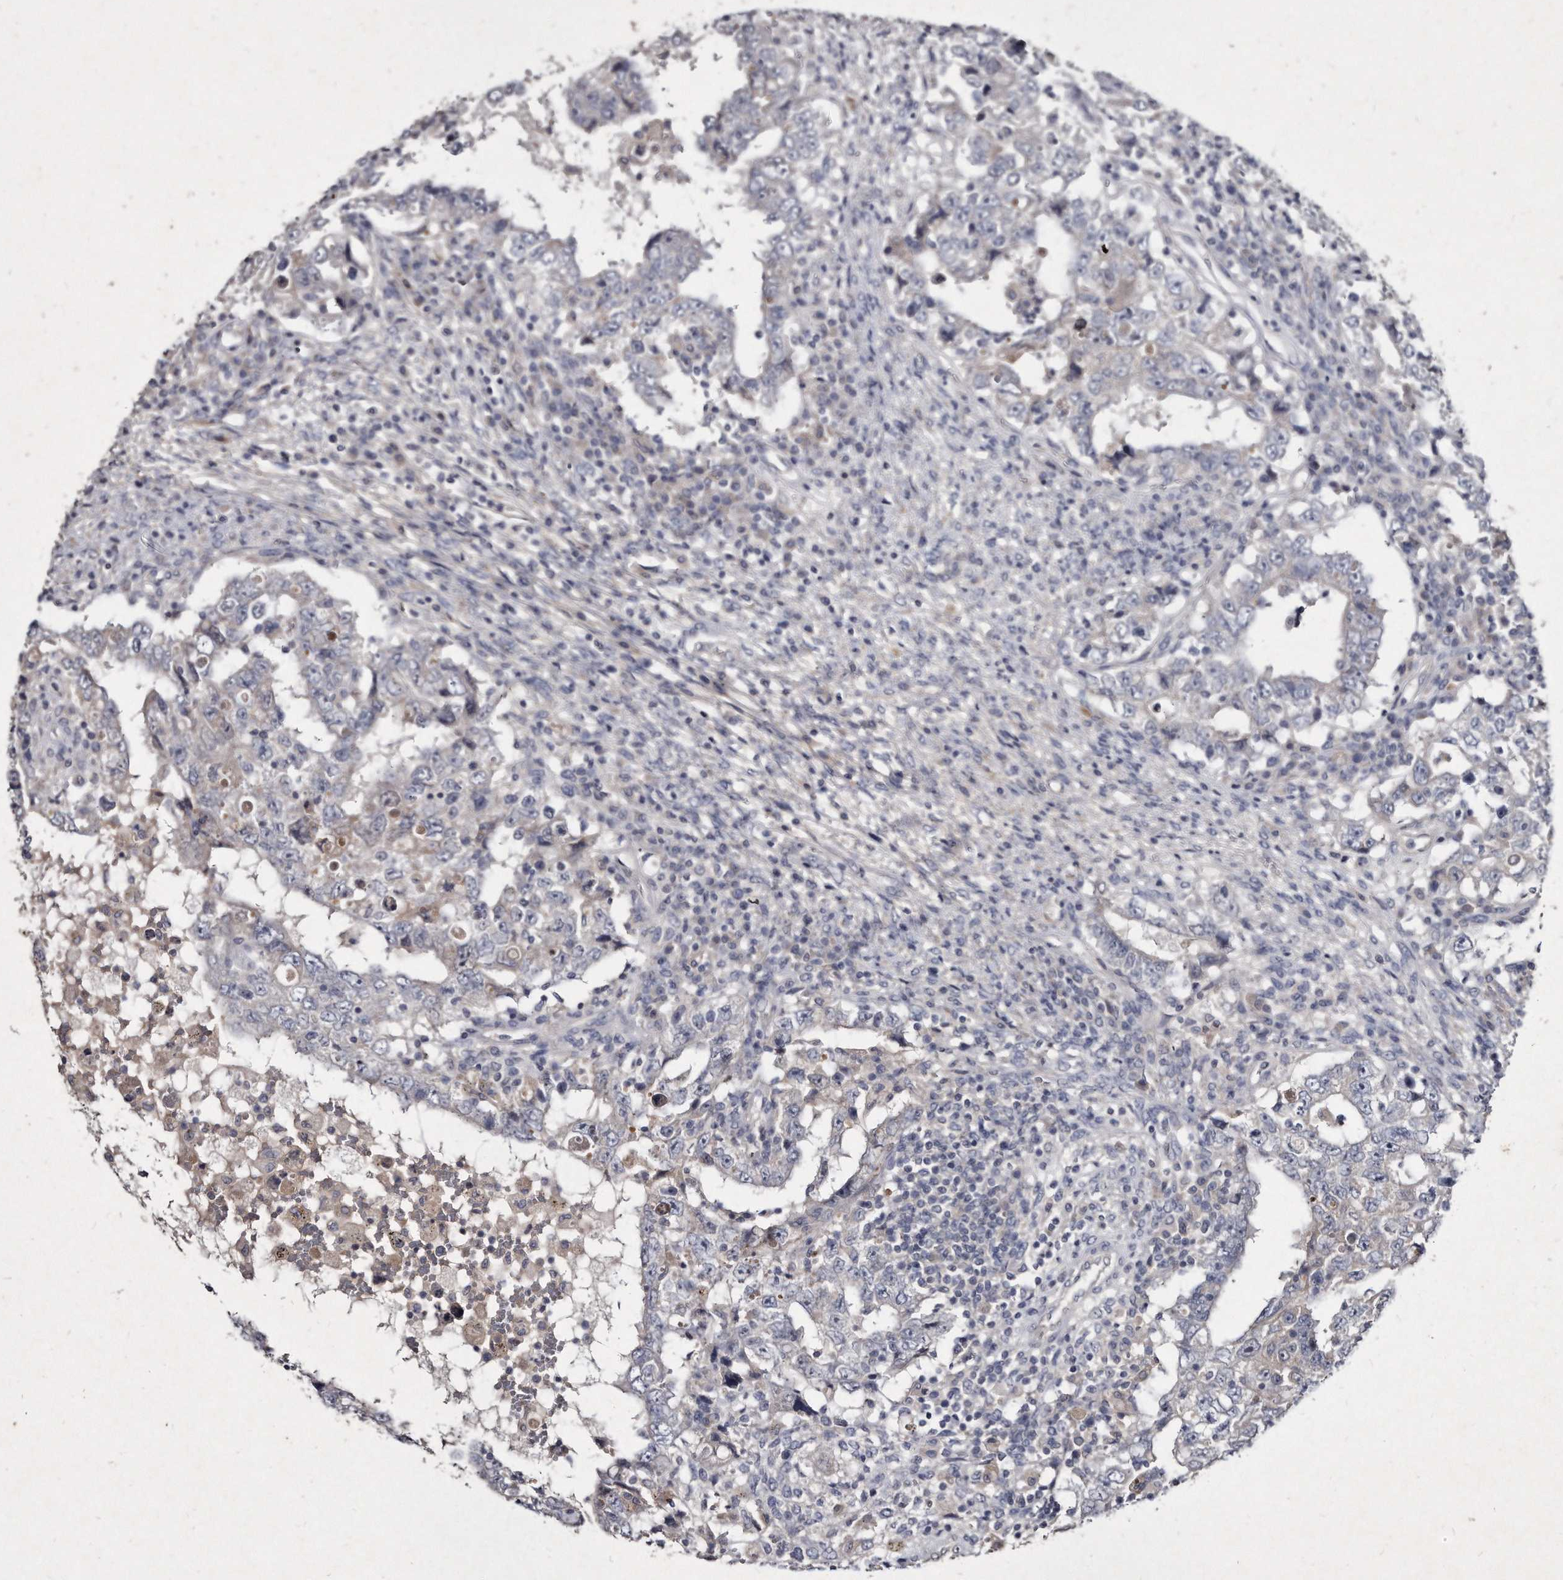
{"staining": {"intensity": "negative", "quantity": "none", "location": "none"}, "tissue": "testis cancer", "cell_type": "Tumor cells", "image_type": "cancer", "snomed": [{"axis": "morphology", "description": "Carcinoma, Embryonal, NOS"}, {"axis": "topography", "description": "Testis"}], "caption": "IHC micrograph of human testis cancer stained for a protein (brown), which shows no positivity in tumor cells.", "gene": "KLHDC3", "patient": {"sex": "male", "age": 26}}